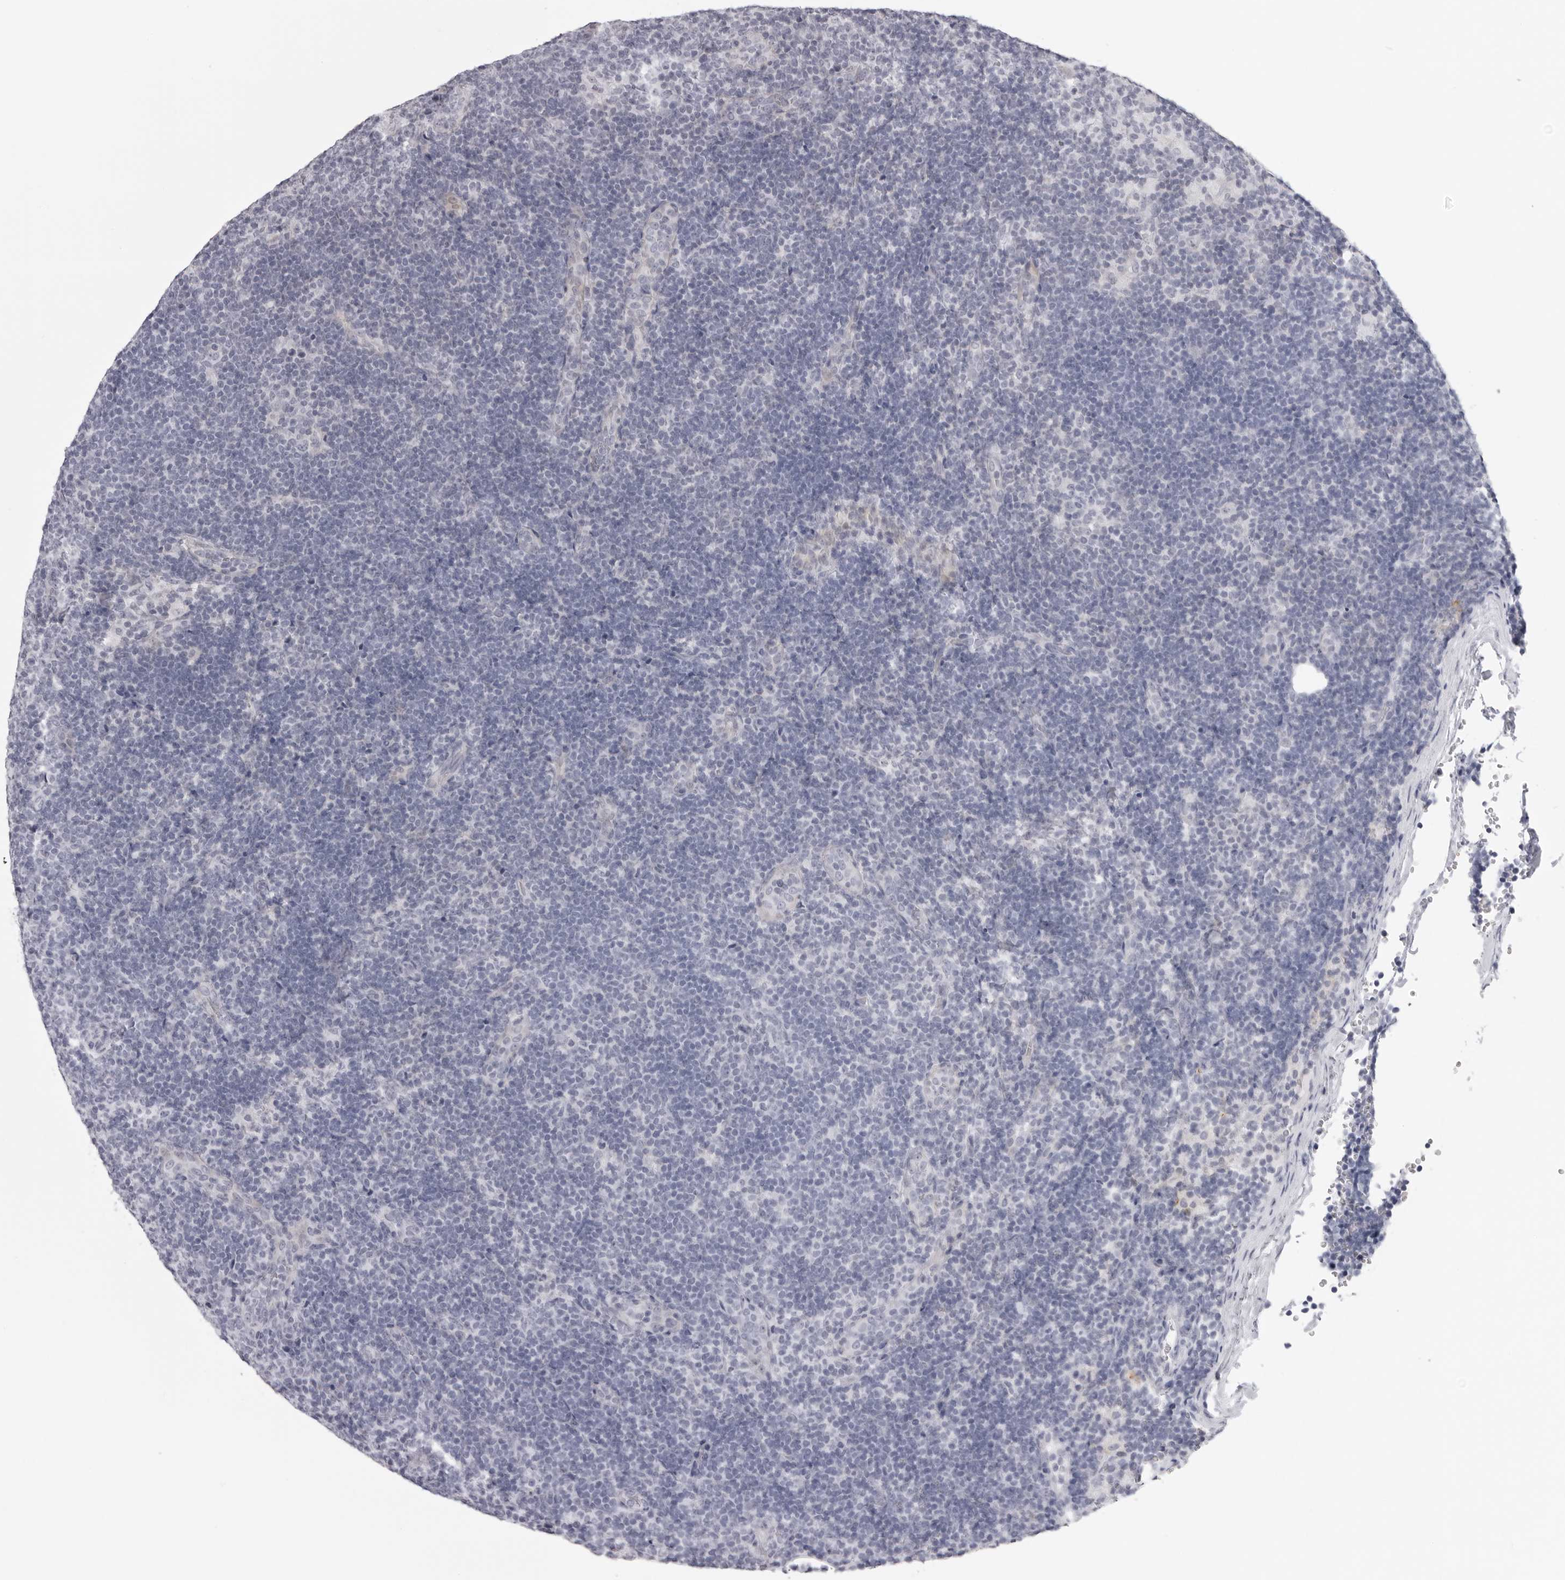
{"staining": {"intensity": "negative", "quantity": "none", "location": "none"}, "tissue": "lymphoma", "cell_type": "Tumor cells", "image_type": "cancer", "snomed": [{"axis": "morphology", "description": "Hodgkin's disease, NOS"}, {"axis": "topography", "description": "Lymph node"}], "caption": "This is an immunohistochemistry photomicrograph of human Hodgkin's disease. There is no positivity in tumor cells.", "gene": "DNALI1", "patient": {"sex": "female", "age": 57}}